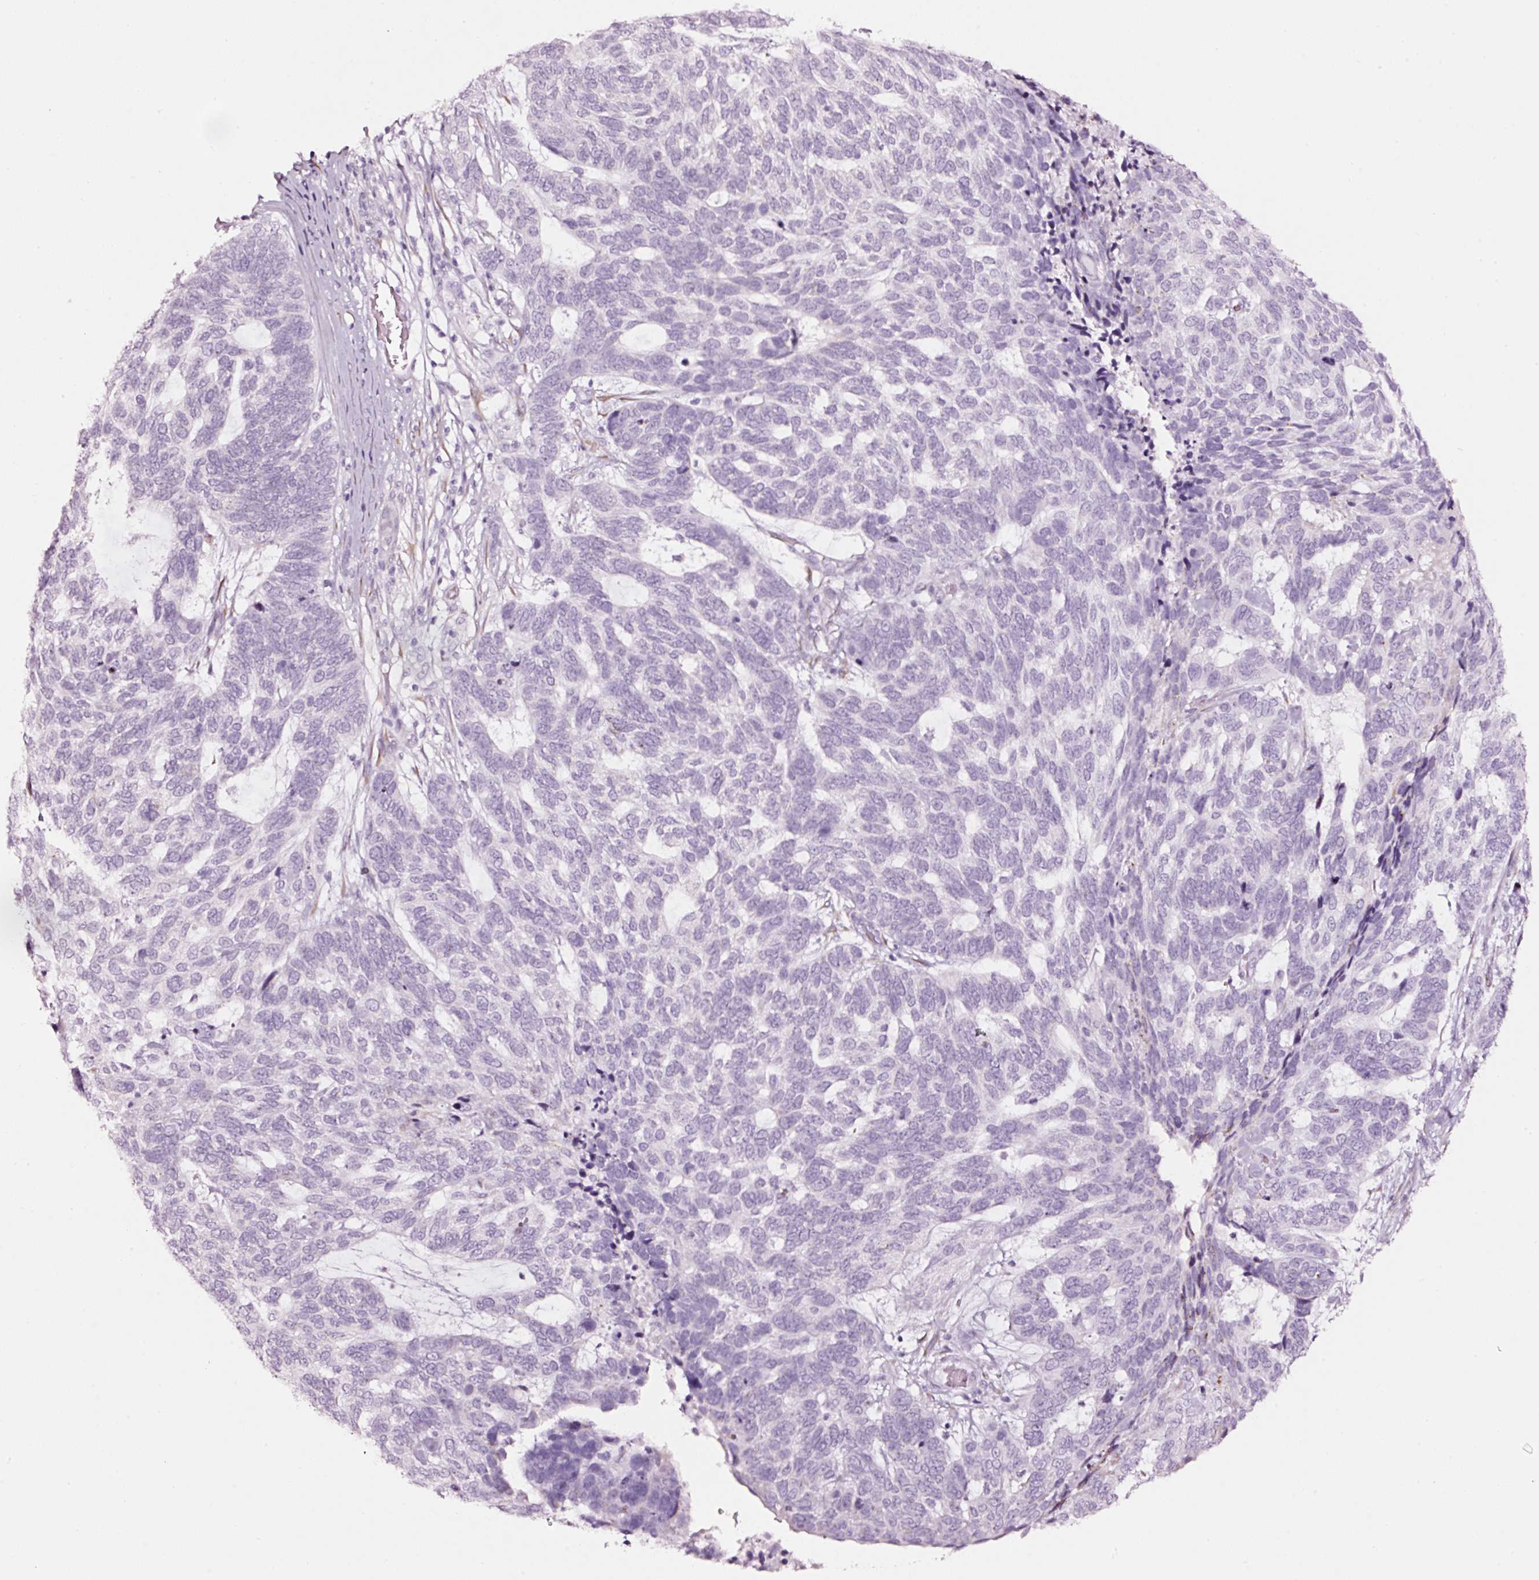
{"staining": {"intensity": "negative", "quantity": "none", "location": "none"}, "tissue": "skin cancer", "cell_type": "Tumor cells", "image_type": "cancer", "snomed": [{"axis": "morphology", "description": "Basal cell carcinoma"}, {"axis": "topography", "description": "Skin"}], "caption": "There is no significant expression in tumor cells of basal cell carcinoma (skin).", "gene": "SDF4", "patient": {"sex": "female", "age": 65}}